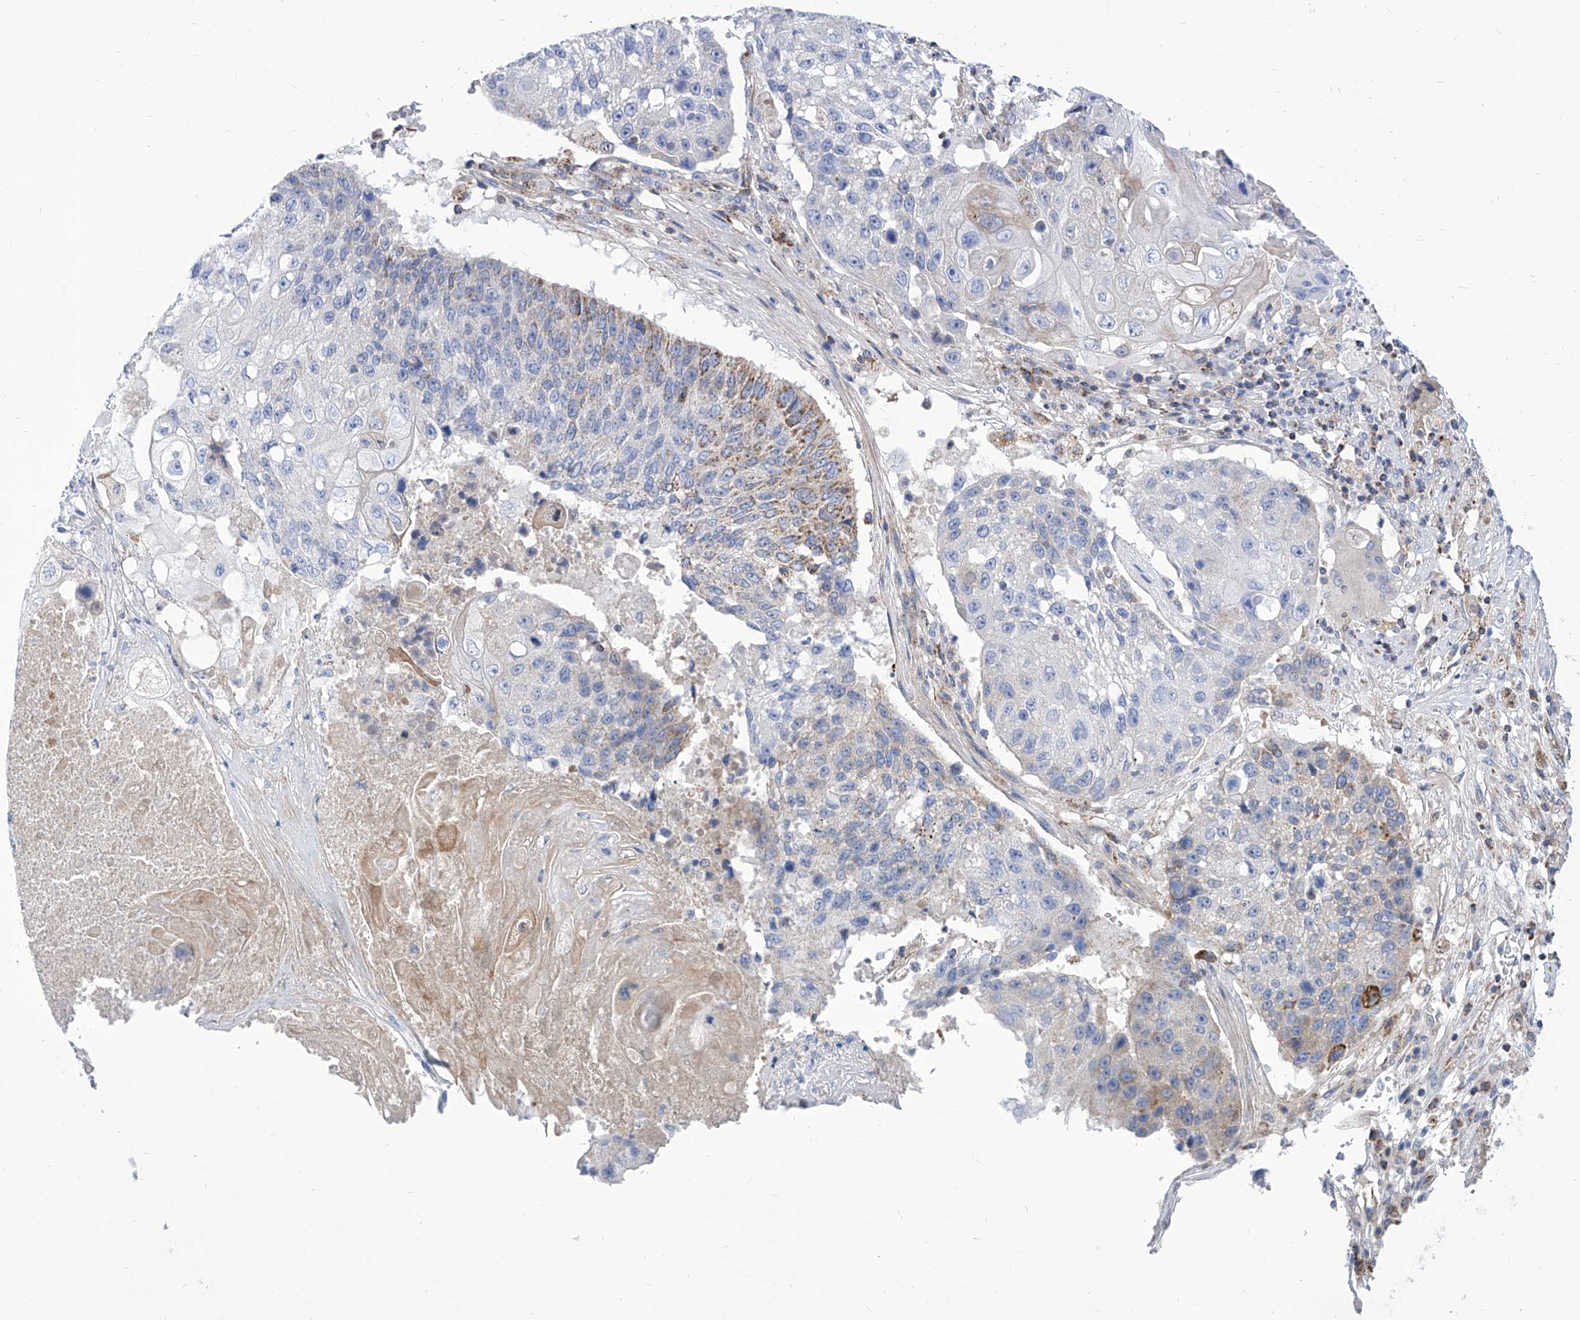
{"staining": {"intensity": "moderate", "quantity": "<25%", "location": "cytoplasmic/membranous"}, "tissue": "lung cancer", "cell_type": "Tumor cells", "image_type": "cancer", "snomed": [{"axis": "morphology", "description": "Squamous cell carcinoma, NOS"}, {"axis": "topography", "description": "Lung"}], "caption": "Lung cancer (squamous cell carcinoma) stained with DAB immunohistochemistry (IHC) reveals low levels of moderate cytoplasmic/membranous expression in about <25% of tumor cells.", "gene": "SRBD1", "patient": {"sex": "male", "age": 61}}